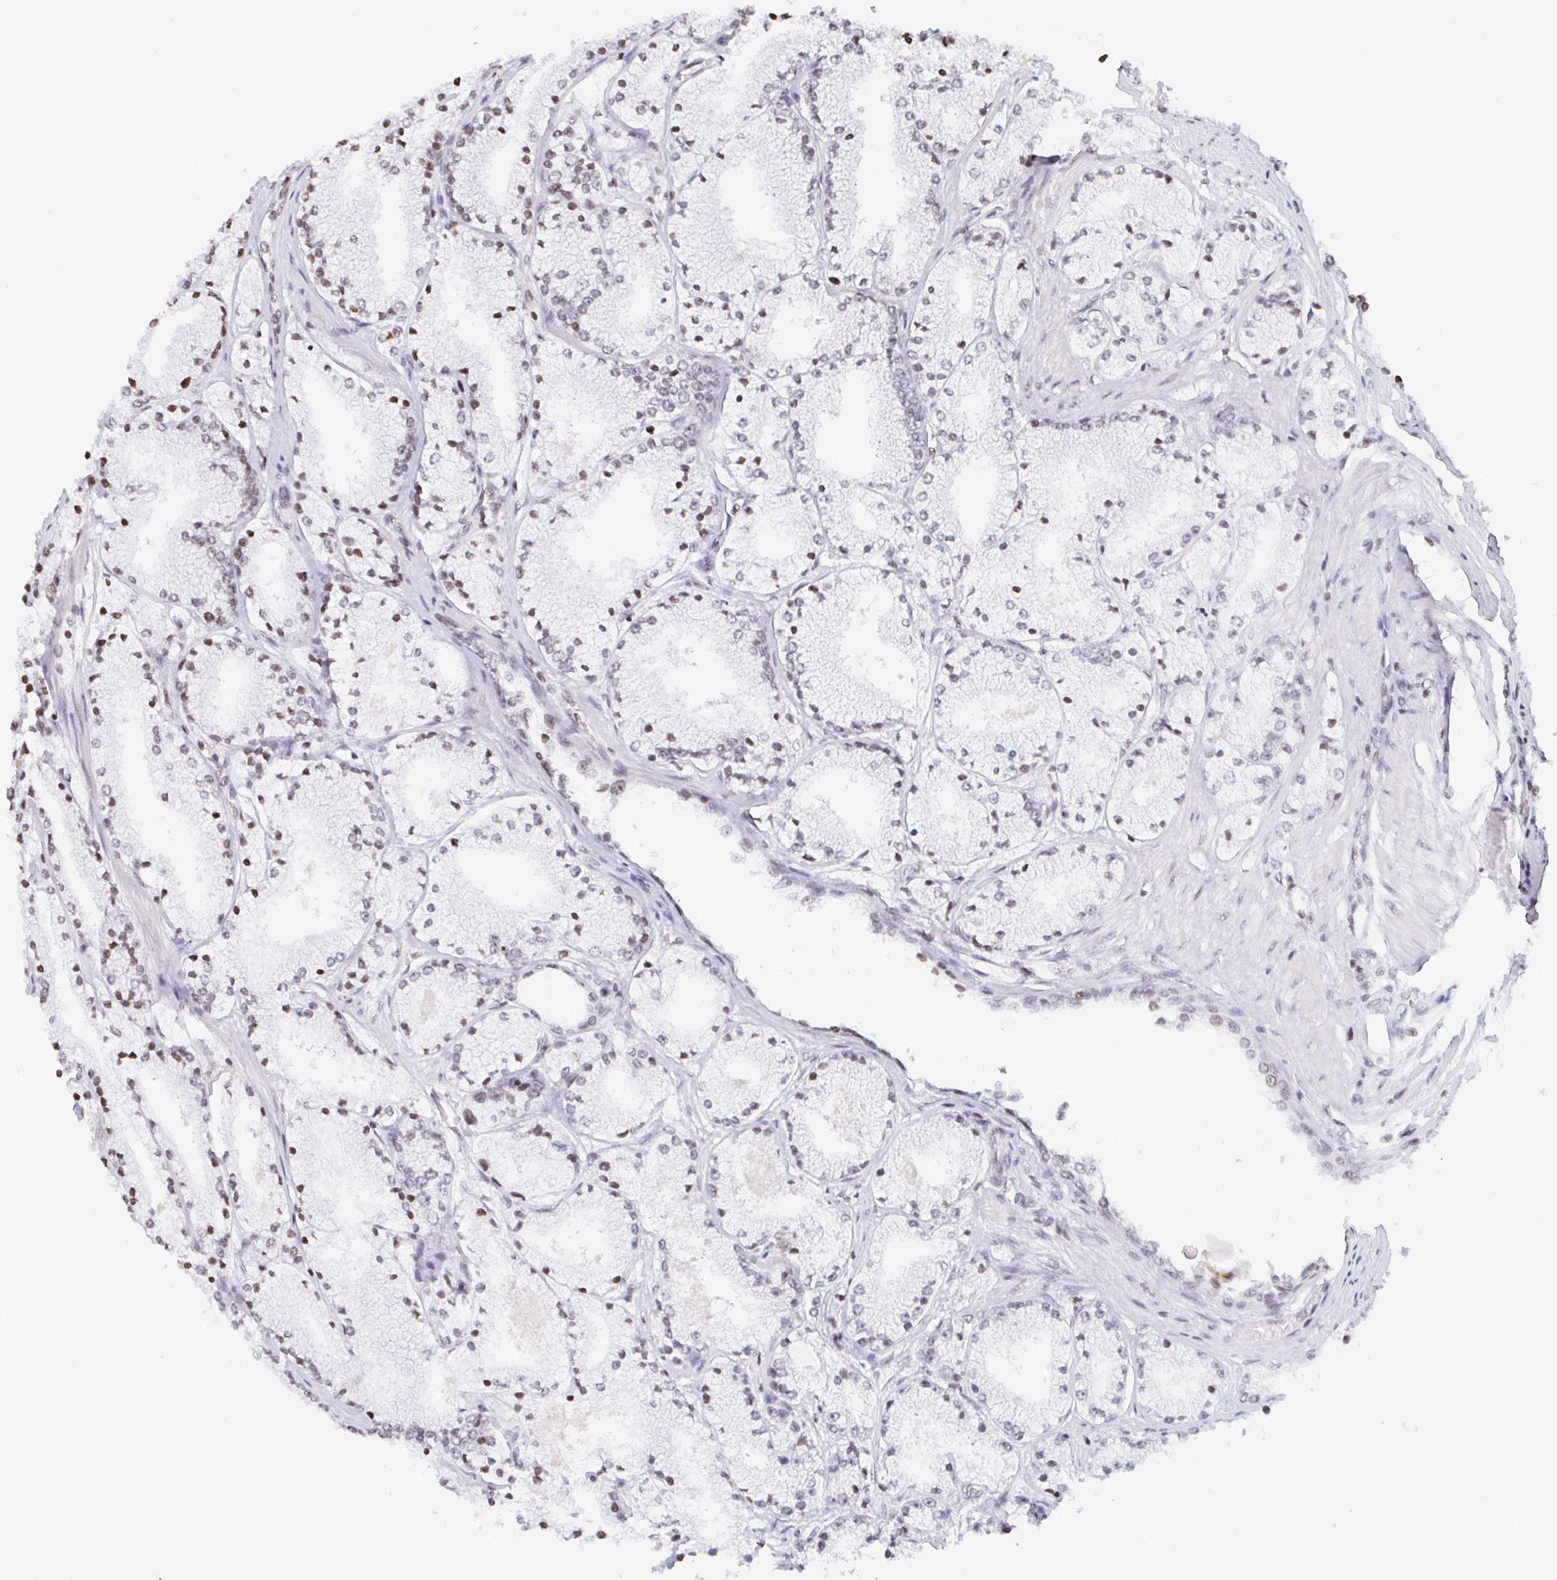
{"staining": {"intensity": "weak", "quantity": "25%-75%", "location": "nuclear"}, "tissue": "prostate cancer", "cell_type": "Tumor cells", "image_type": "cancer", "snomed": [{"axis": "morphology", "description": "Adenocarcinoma, High grade"}, {"axis": "topography", "description": "Prostate"}], "caption": "Prostate cancer (adenocarcinoma (high-grade)) tissue shows weak nuclear expression in about 25%-75% of tumor cells, visualized by immunohistochemistry.", "gene": "HOXC10", "patient": {"sex": "male", "age": 63}}